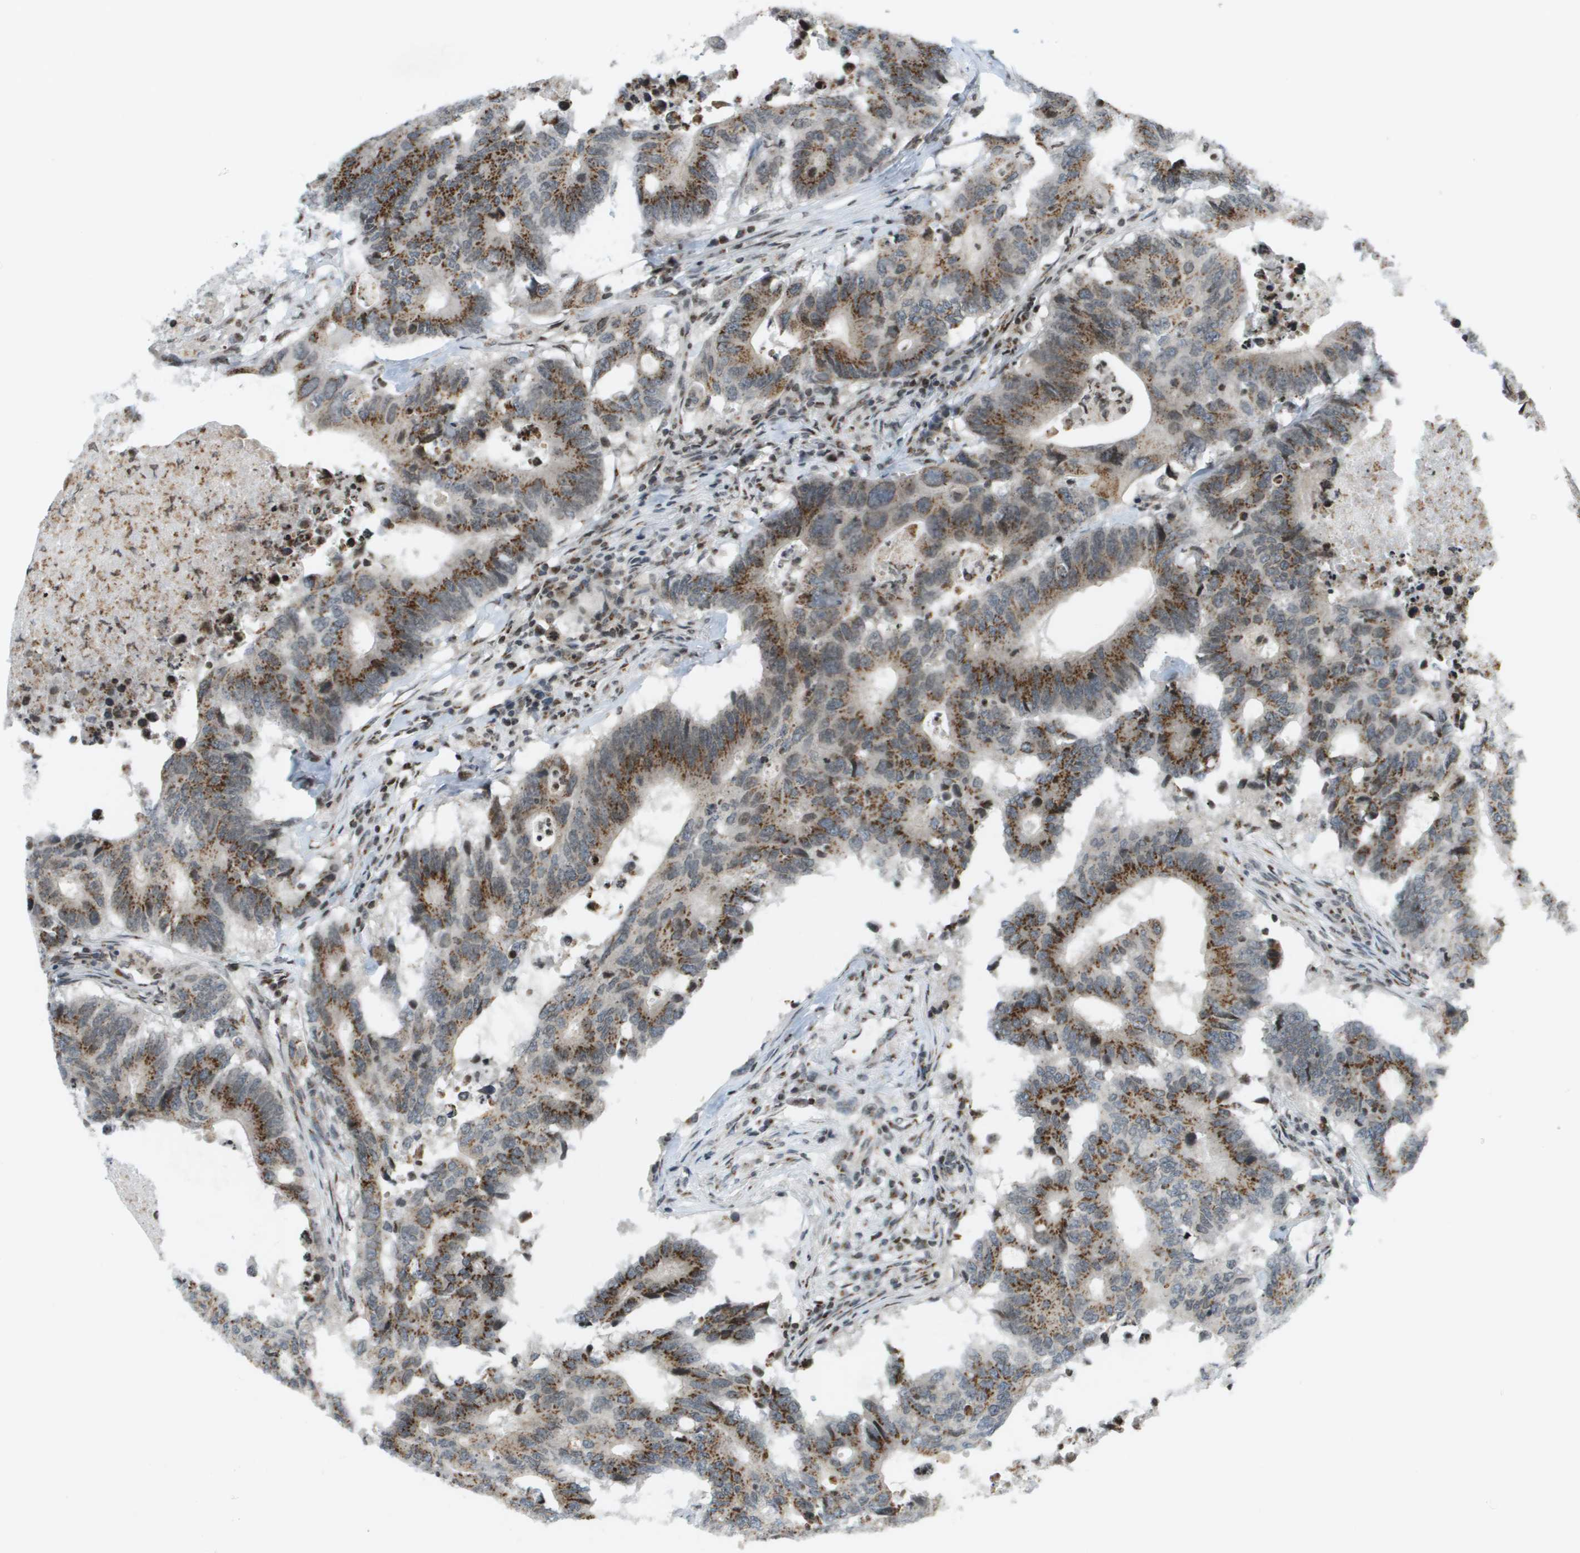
{"staining": {"intensity": "moderate", "quantity": ">75%", "location": "cytoplasmic/membranous"}, "tissue": "colorectal cancer", "cell_type": "Tumor cells", "image_type": "cancer", "snomed": [{"axis": "morphology", "description": "Adenocarcinoma, NOS"}, {"axis": "topography", "description": "Colon"}], "caption": "This is a micrograph of IHC staining of colorectal cancer (adenocarcinoma), which shows moderate positivity in the cytoplasmic/membranous of tumor cells.", "gene": "EVC", "patient": {"sex": "male", "age": 71}}